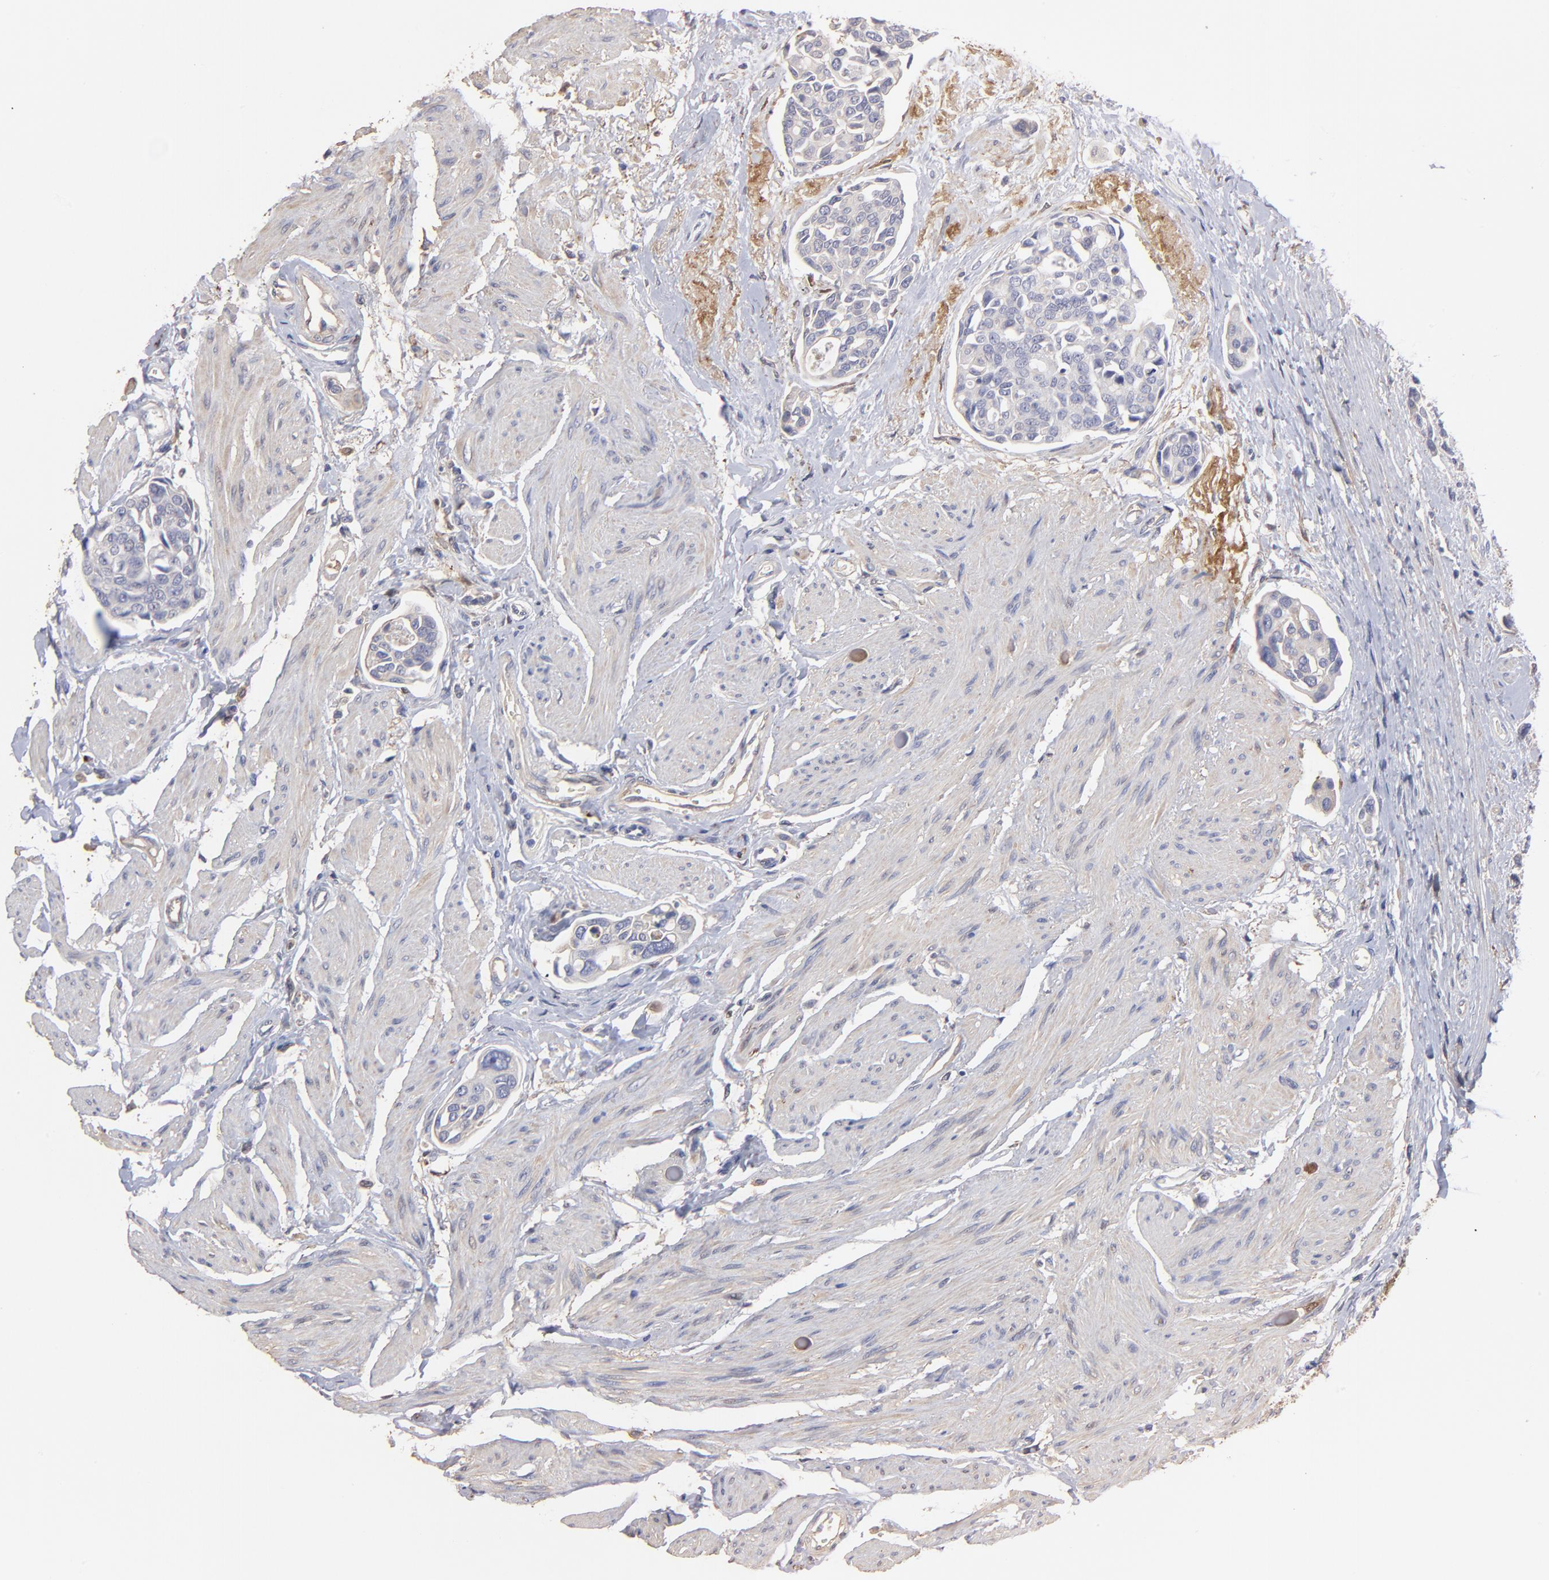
{"staining": {"intensity": "negative", "quantity": "none", "location": "none"}, "tissue": "urothelial cancer", "cell_type": "Tumor cells", "image_type": "cancer", "snomed": [{"axis": "morphology", "description": "Urothelial carcinoma, High grade"}, {"axis": "topography", "description": "Urinary bladder"}], "caption": "Image shows no protein staining in tumor cells of urothelial cancer tissue.", "gene": "CILP", "patient": {"sex": "male", "age": 78}}